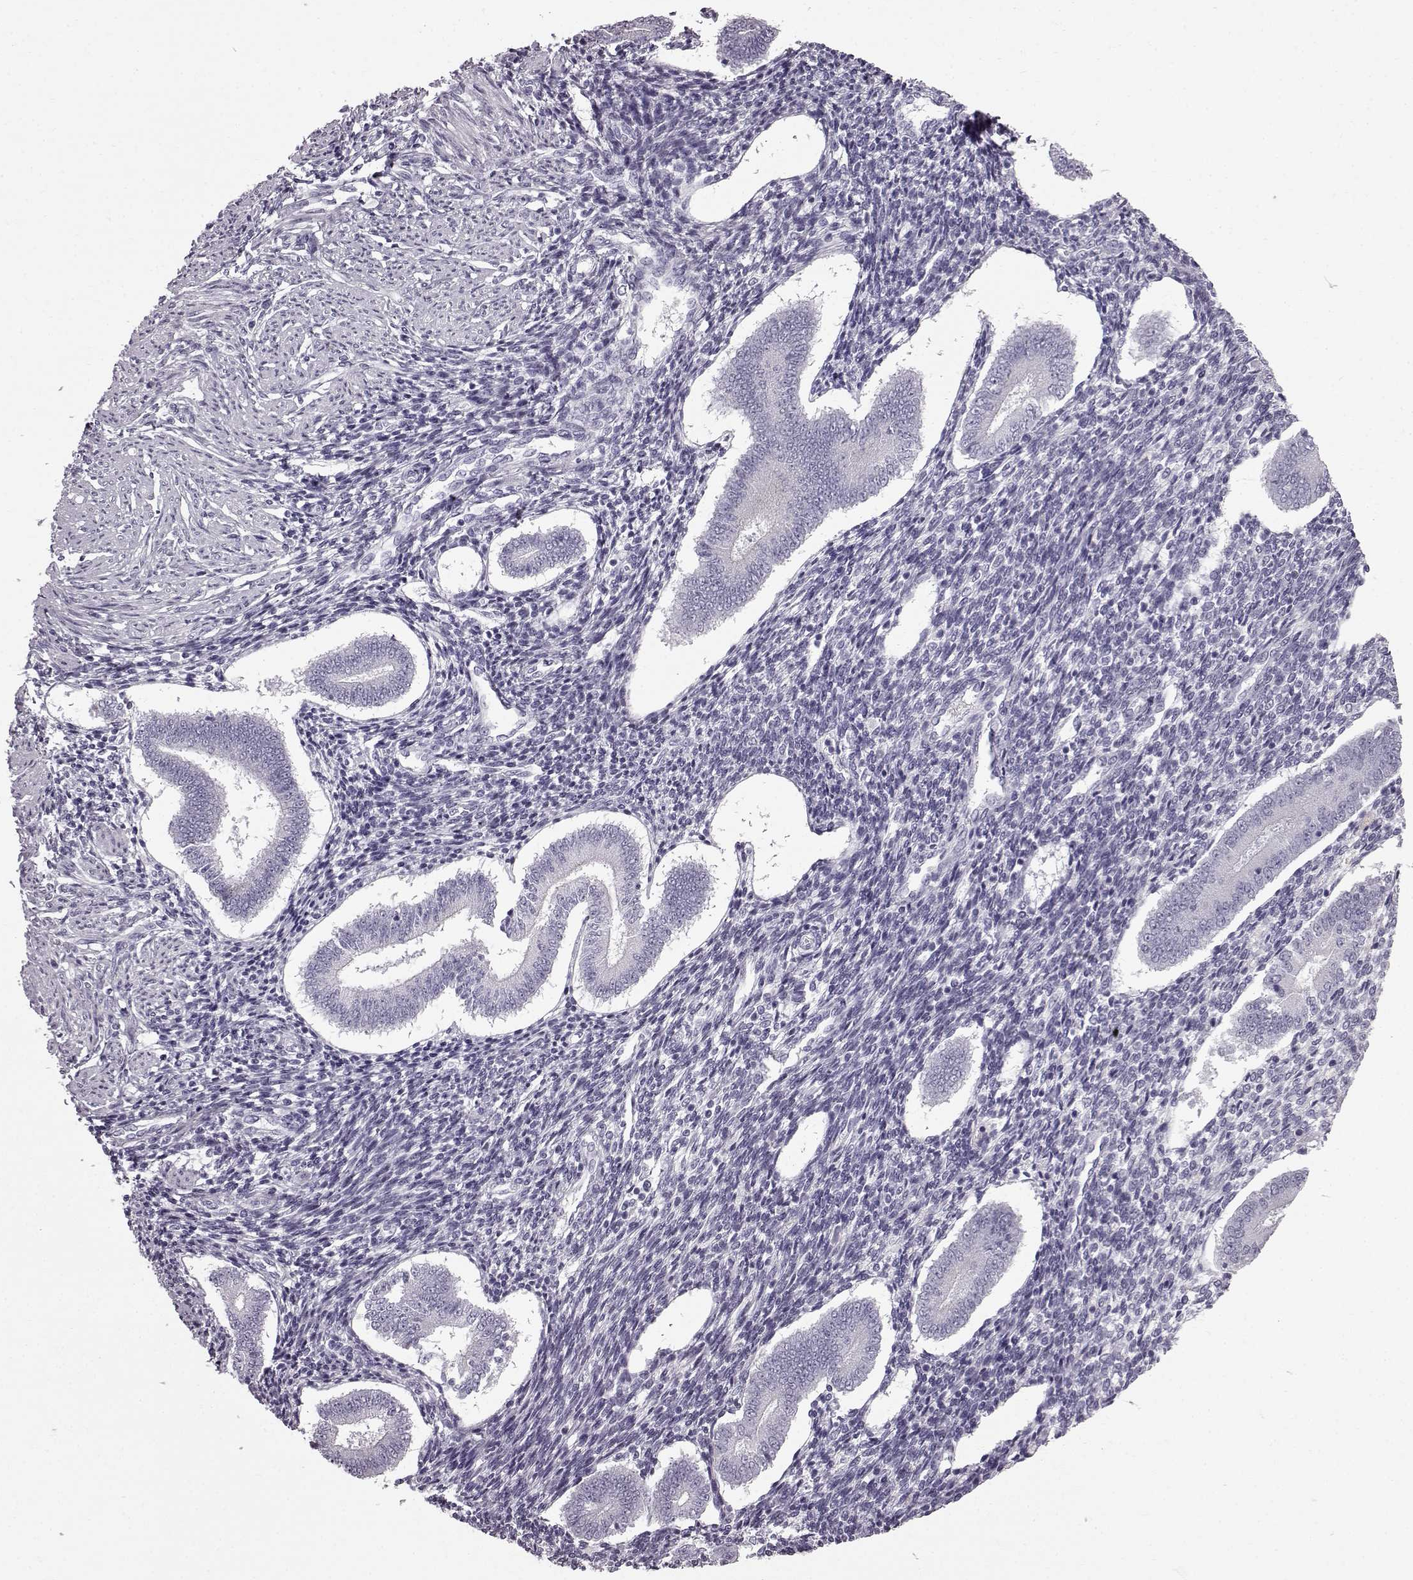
{"staining": {"intensity": "negative", "quantity": "none", "location": "none"}, "tissue": "endometrium", "cell_type": "Cells in endometrial stroma", "image_type": "normal", "snomed": [{"axis": "morphology", "description": "Normal tissue, NOS"}, {"axis": "topography", "description": "Endometrium"}], "caption": "Photomicrograph shows no protein positivity in cells in endometrial stroma of unremarkable endometrium.", "gene": "SLC28A2", "patient": {"sex": "female", "age": 40}}